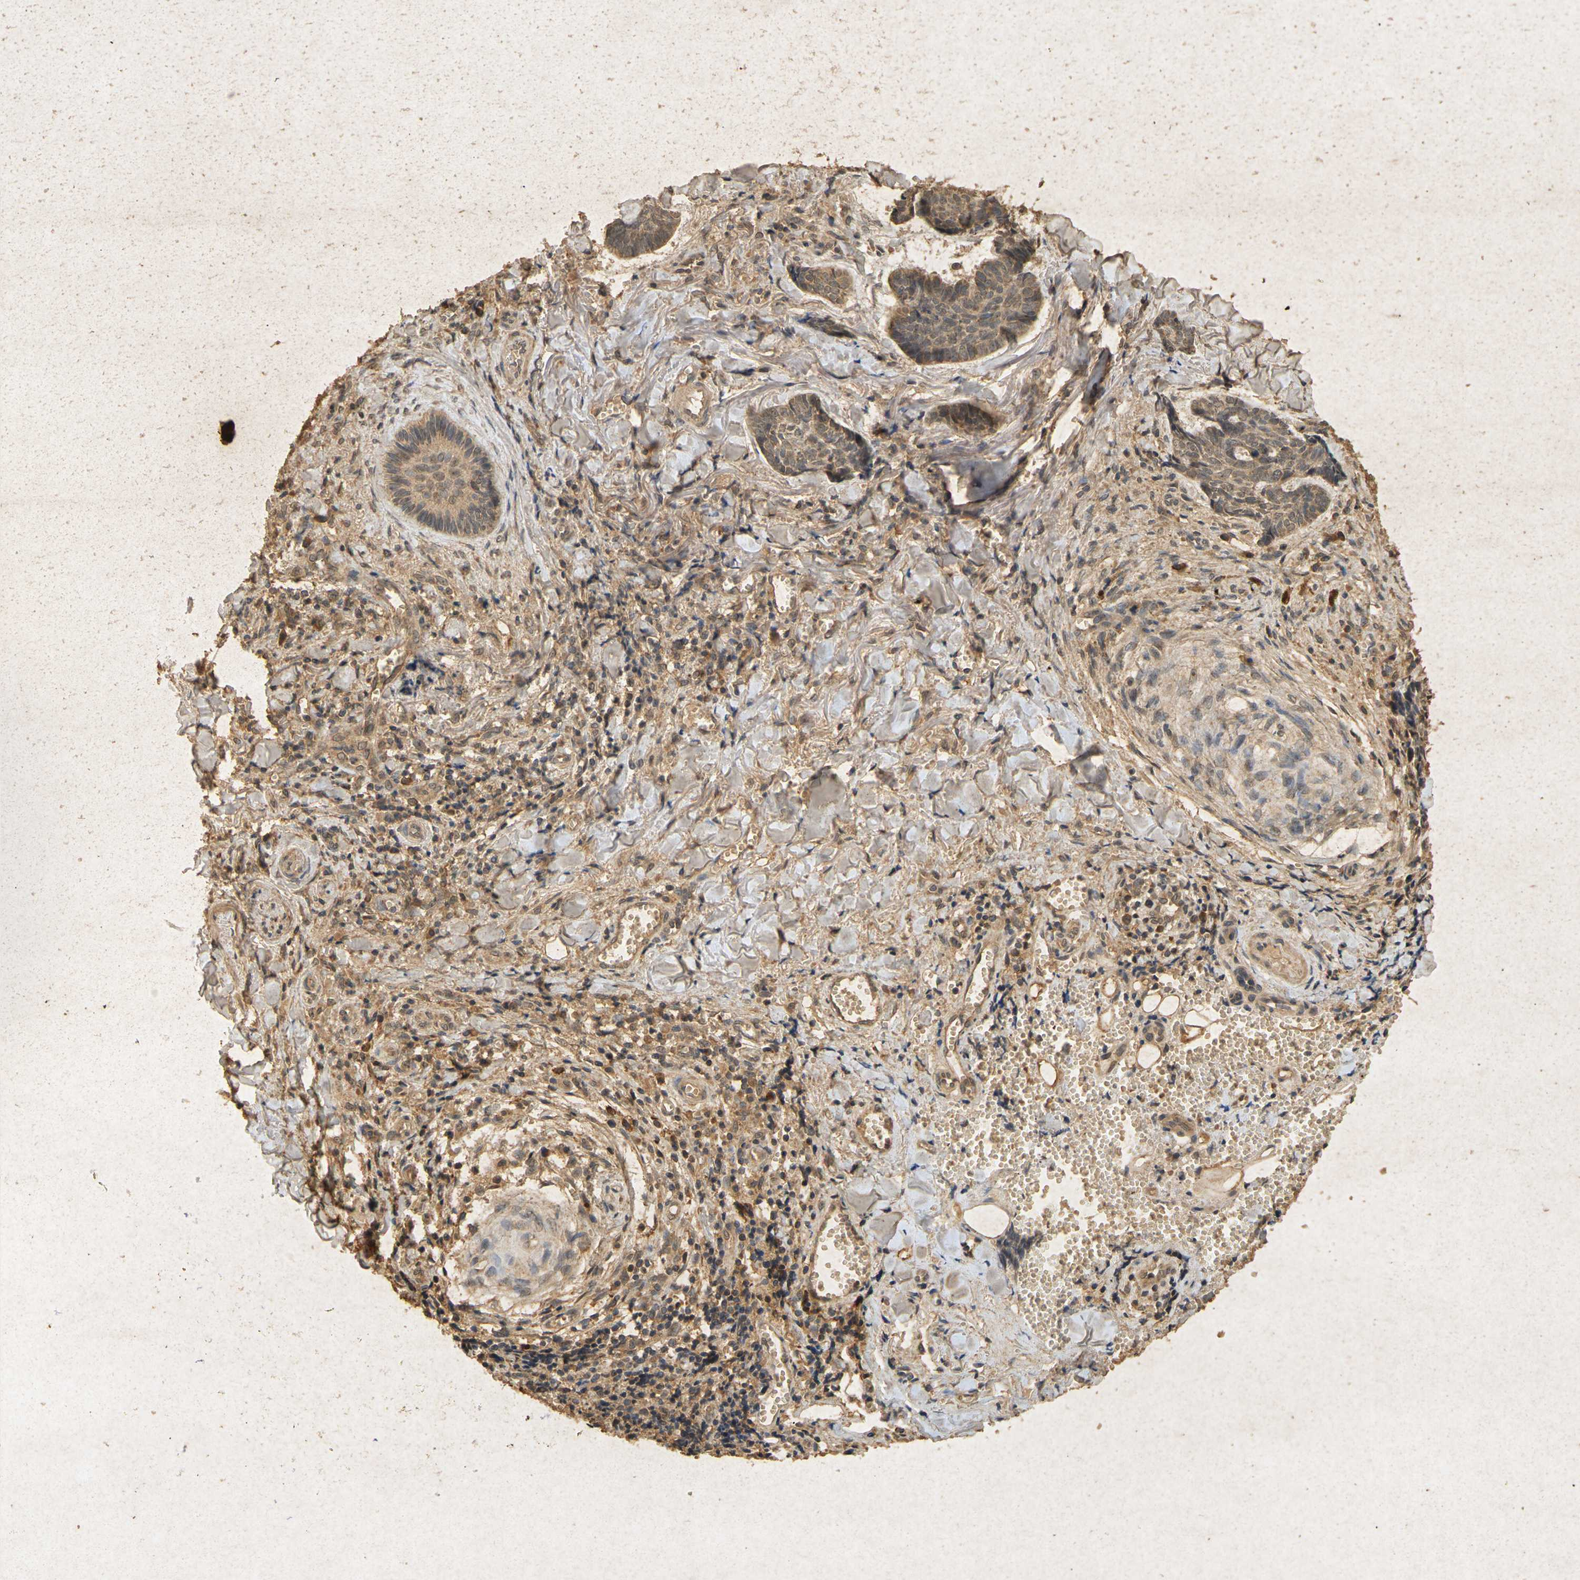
{"staining": {"intensity": "moderate", "quantity": ">75%", "location": "cytoplasmic/membranous"}, "tissue": "skin cancer", "cell_type": "Tumor cells", "image_type": "cancer", "snomed": [{"axis": "morphology", "description": "Basal cell carcinoma"}, {"axis": "topography", "description": "Skin"}], "caption": "High-power microscopy captured an IHC image of skin cancer, revealing moderate cytoplasmic/membranous staining in approximately >75% of tumor cells.", "gene": "ERN1", "patient": {"sex": "male", "age": 84}}